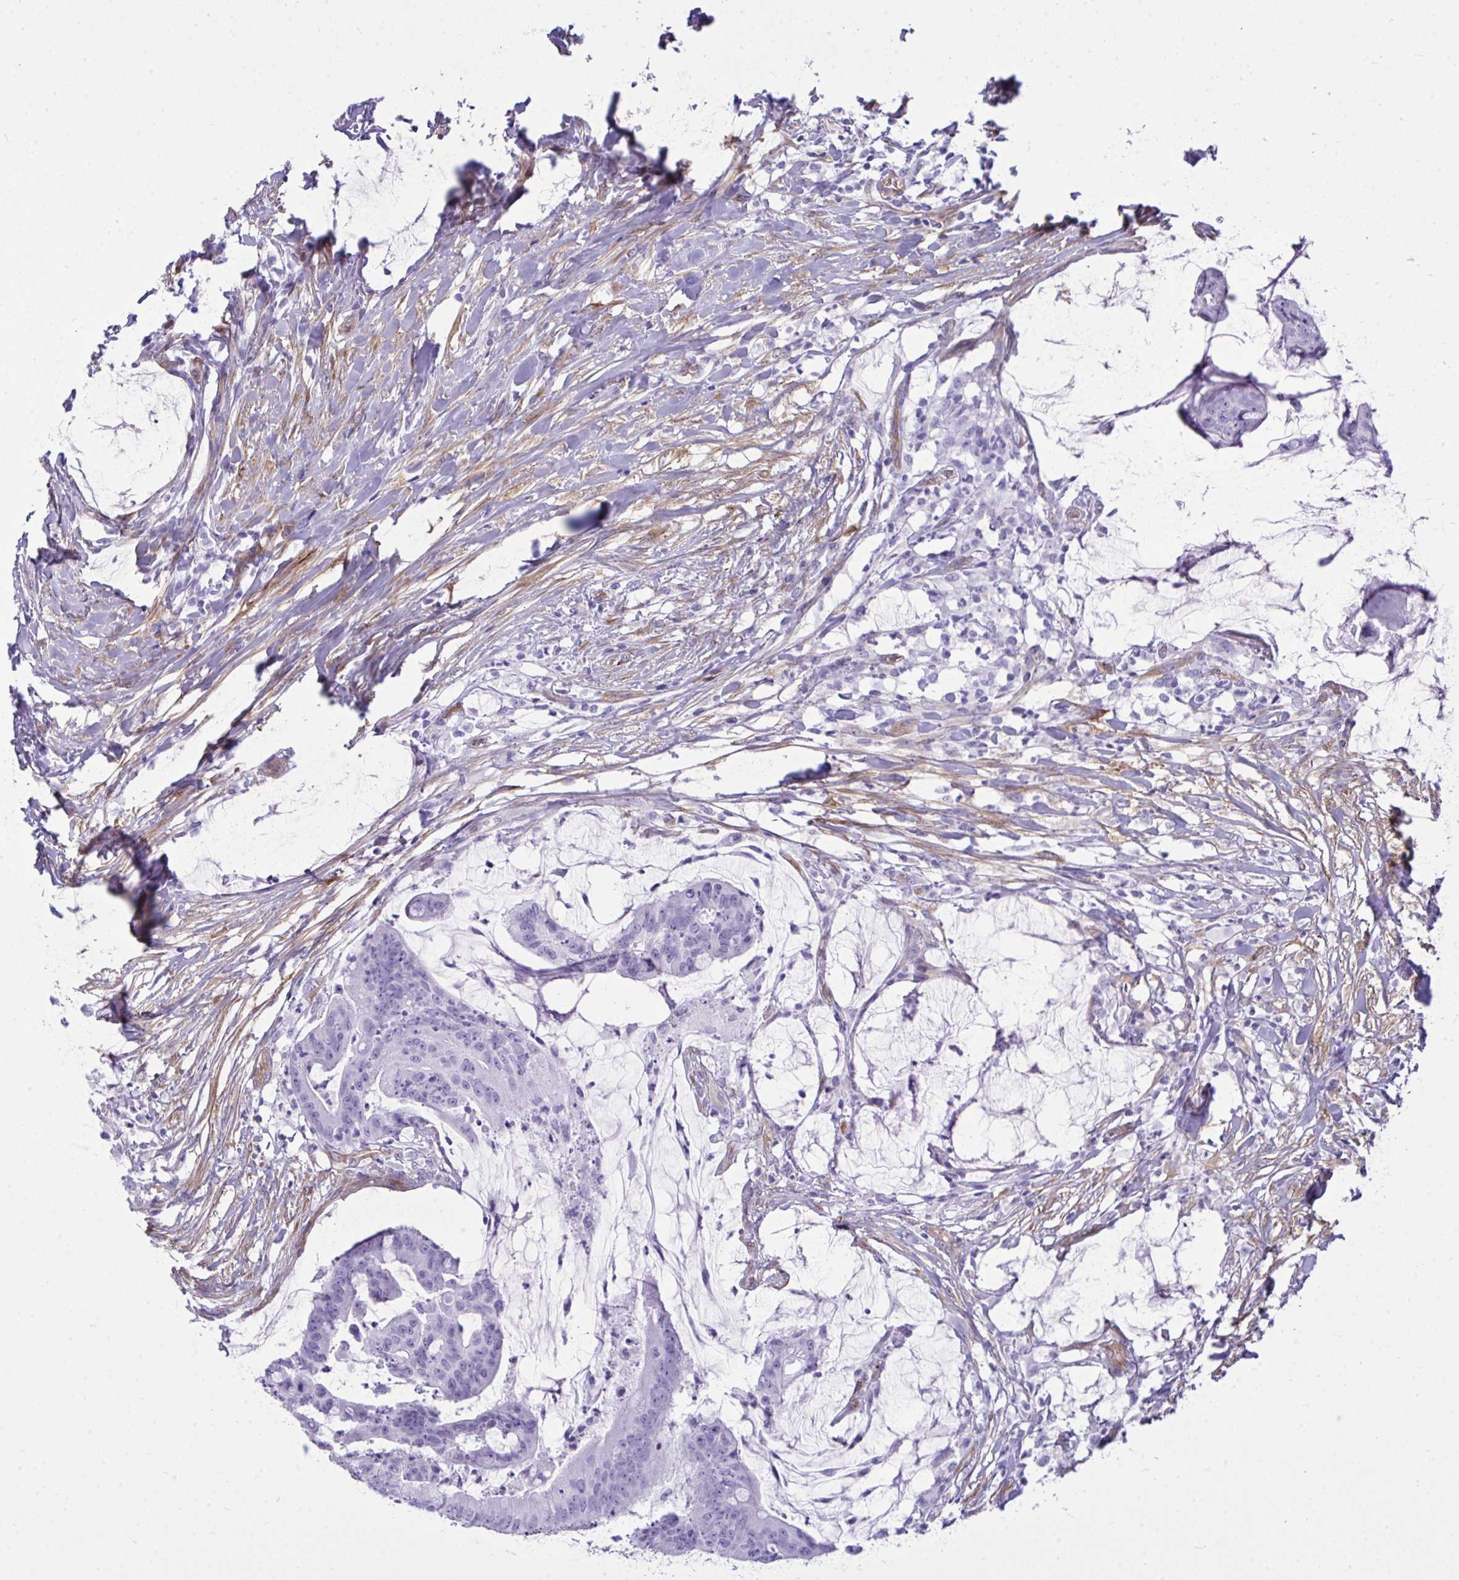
{"staining": {"intensity": "negative", "quantity": "none", "location": "none"}, "tissue": "colorectal cancer", "cell_type": "Tumor cells", "image_type": "cancer", "snomed": [{"axis": "morphology", "description": "Adenocarcinoma, NOS"}, {"axis": "topography", "description": "Colon"}], "caption": "Immunohistochemistry (IHC) of human colorectal adenocarcinoma displays no expression in tumor cells.", "gene": "LIMS2", "patient": {"sex": "male", "age": 62}}